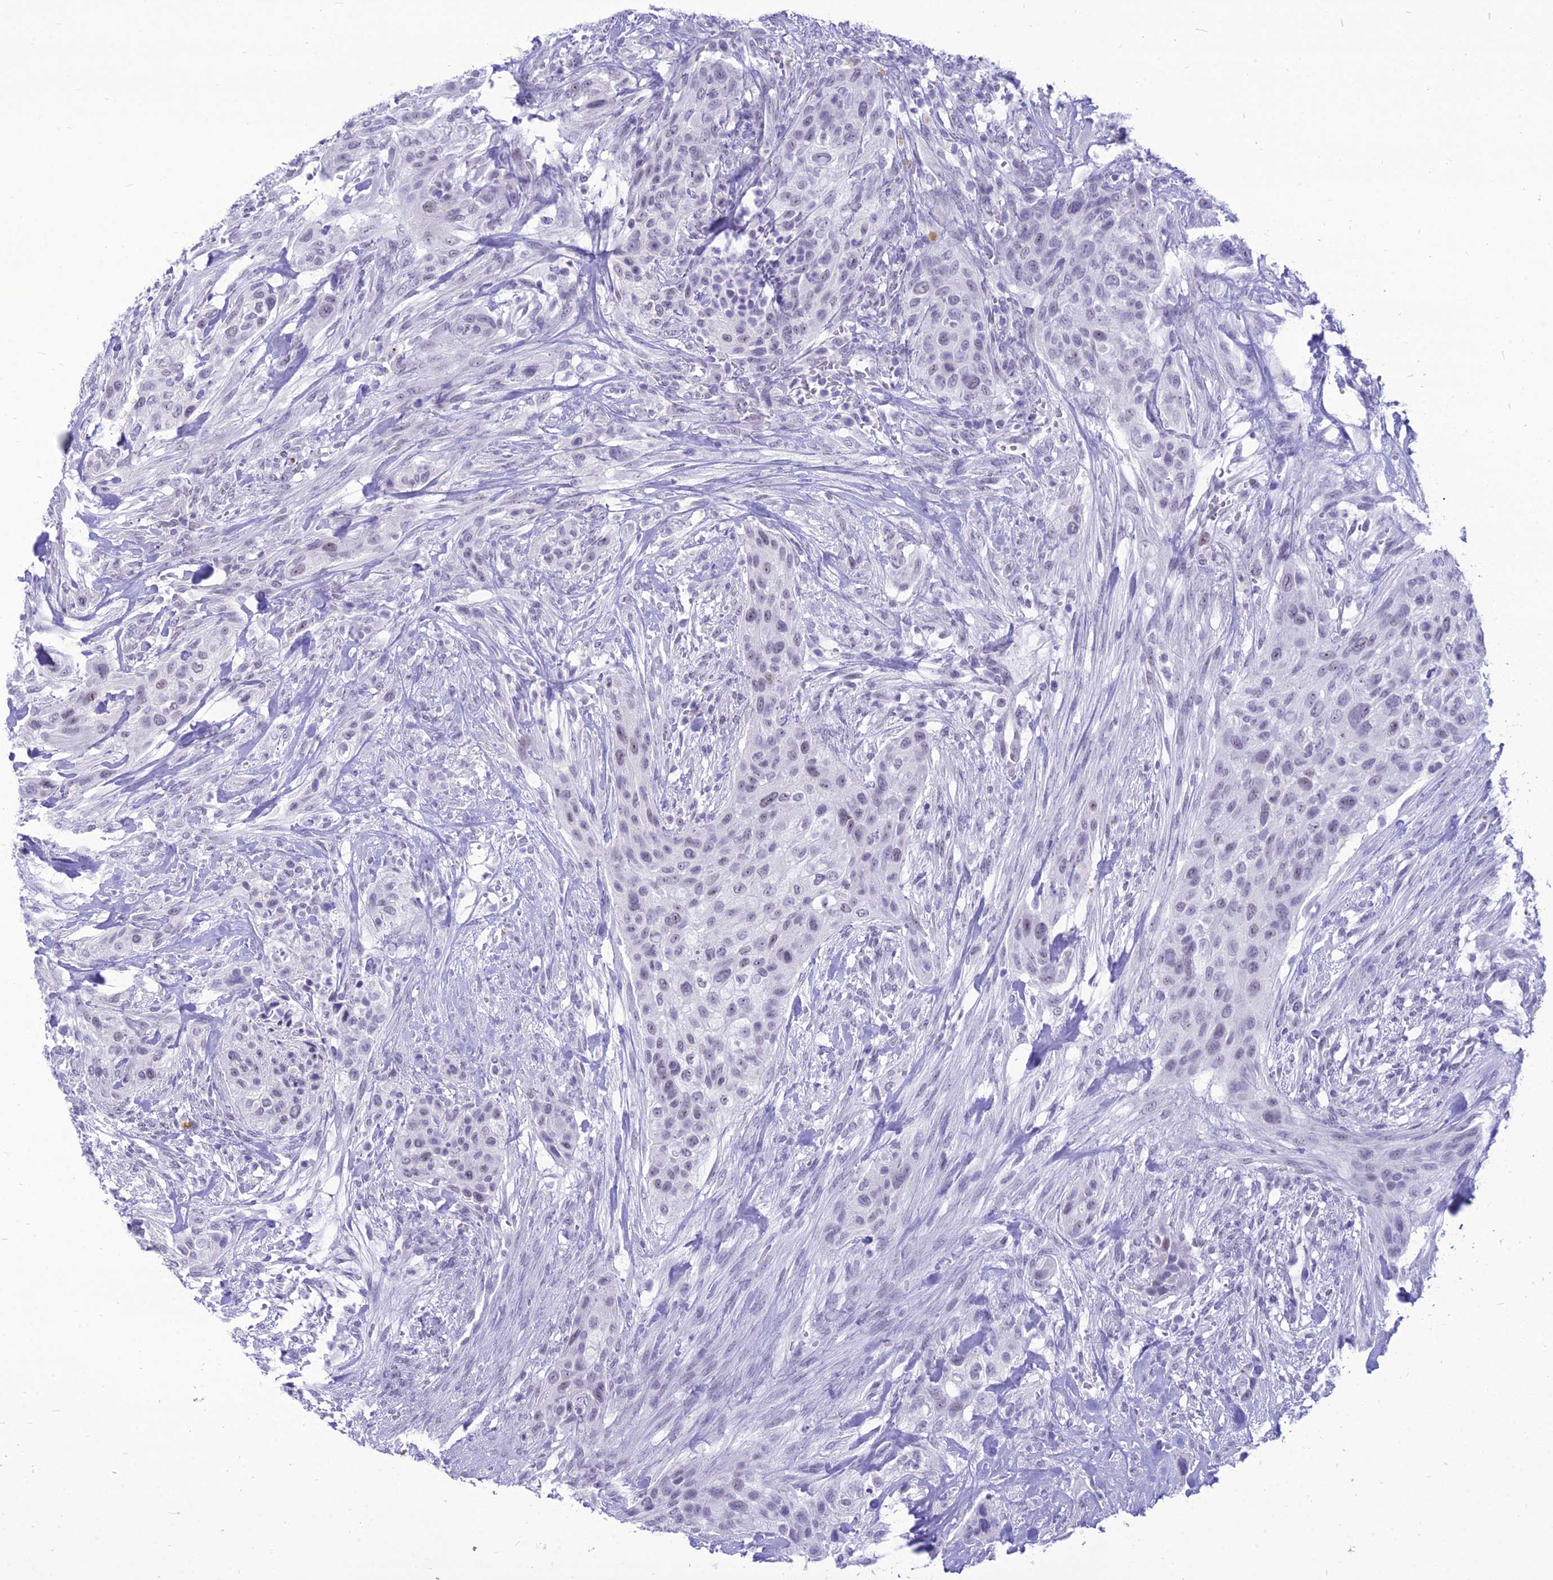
{"staining": {"intensity": "negative", "quantity": "none", "location": "none"}, "tissue": "urothelial cancer", "cell_type": "Tumor cells", "image_type": "cancer", "snomed": [{"axis": "morphology", "description": "Urothelial carcinoma, High grade"}, {"axis": "topography", "description": "Urinary bladder"}], "caption": "Immunohistochemistry (IHC) image of neoplastic tissue: human urothelial carcinoma (high-grade) stained with DAB demonstrates no significant protein expression in tumor cells.", "gene": "DHX40", "patient": {"sex": "male", "age": 35}}